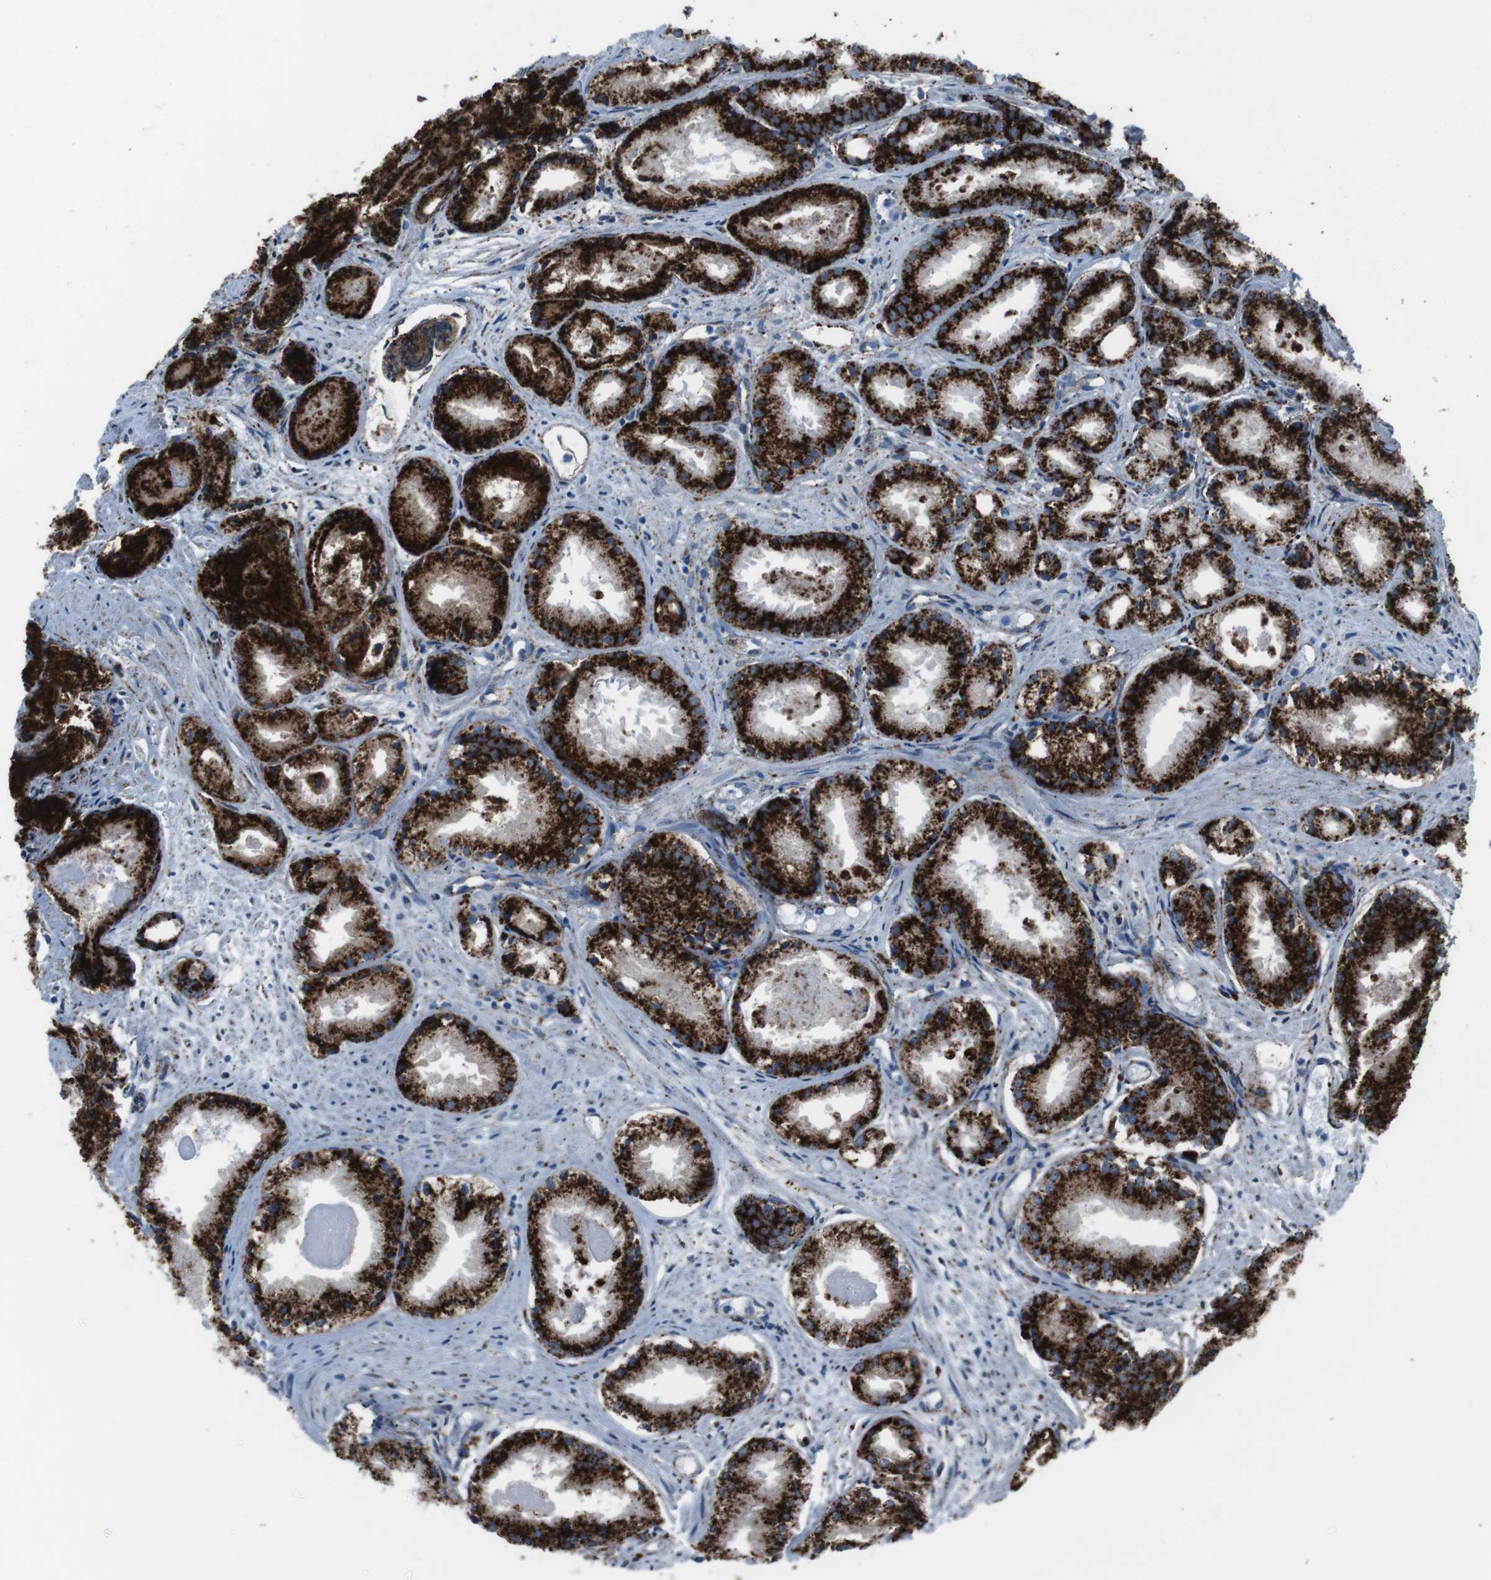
{"staining": {"intensity": "strong", "quantity": ">75%", "location": "cytoplasmic/membranous"}, "tissue": "prostate cancer", "cell_type": "Tumor cells", "image_type": "cancer", "snomed": [{"axis": "morphology", "description": "Adenocarcinoma, Low grade"}, {"axis": "topography", "description": "Prostate"}], "caption": "Brown immunohistochemical staining in prostate cancer demonstrates strong cytoplasmic/membranous positivity in about >75% of tumor cells.", "gene": "SCARB2", "patient": {"sex": "male", "age": 72}}